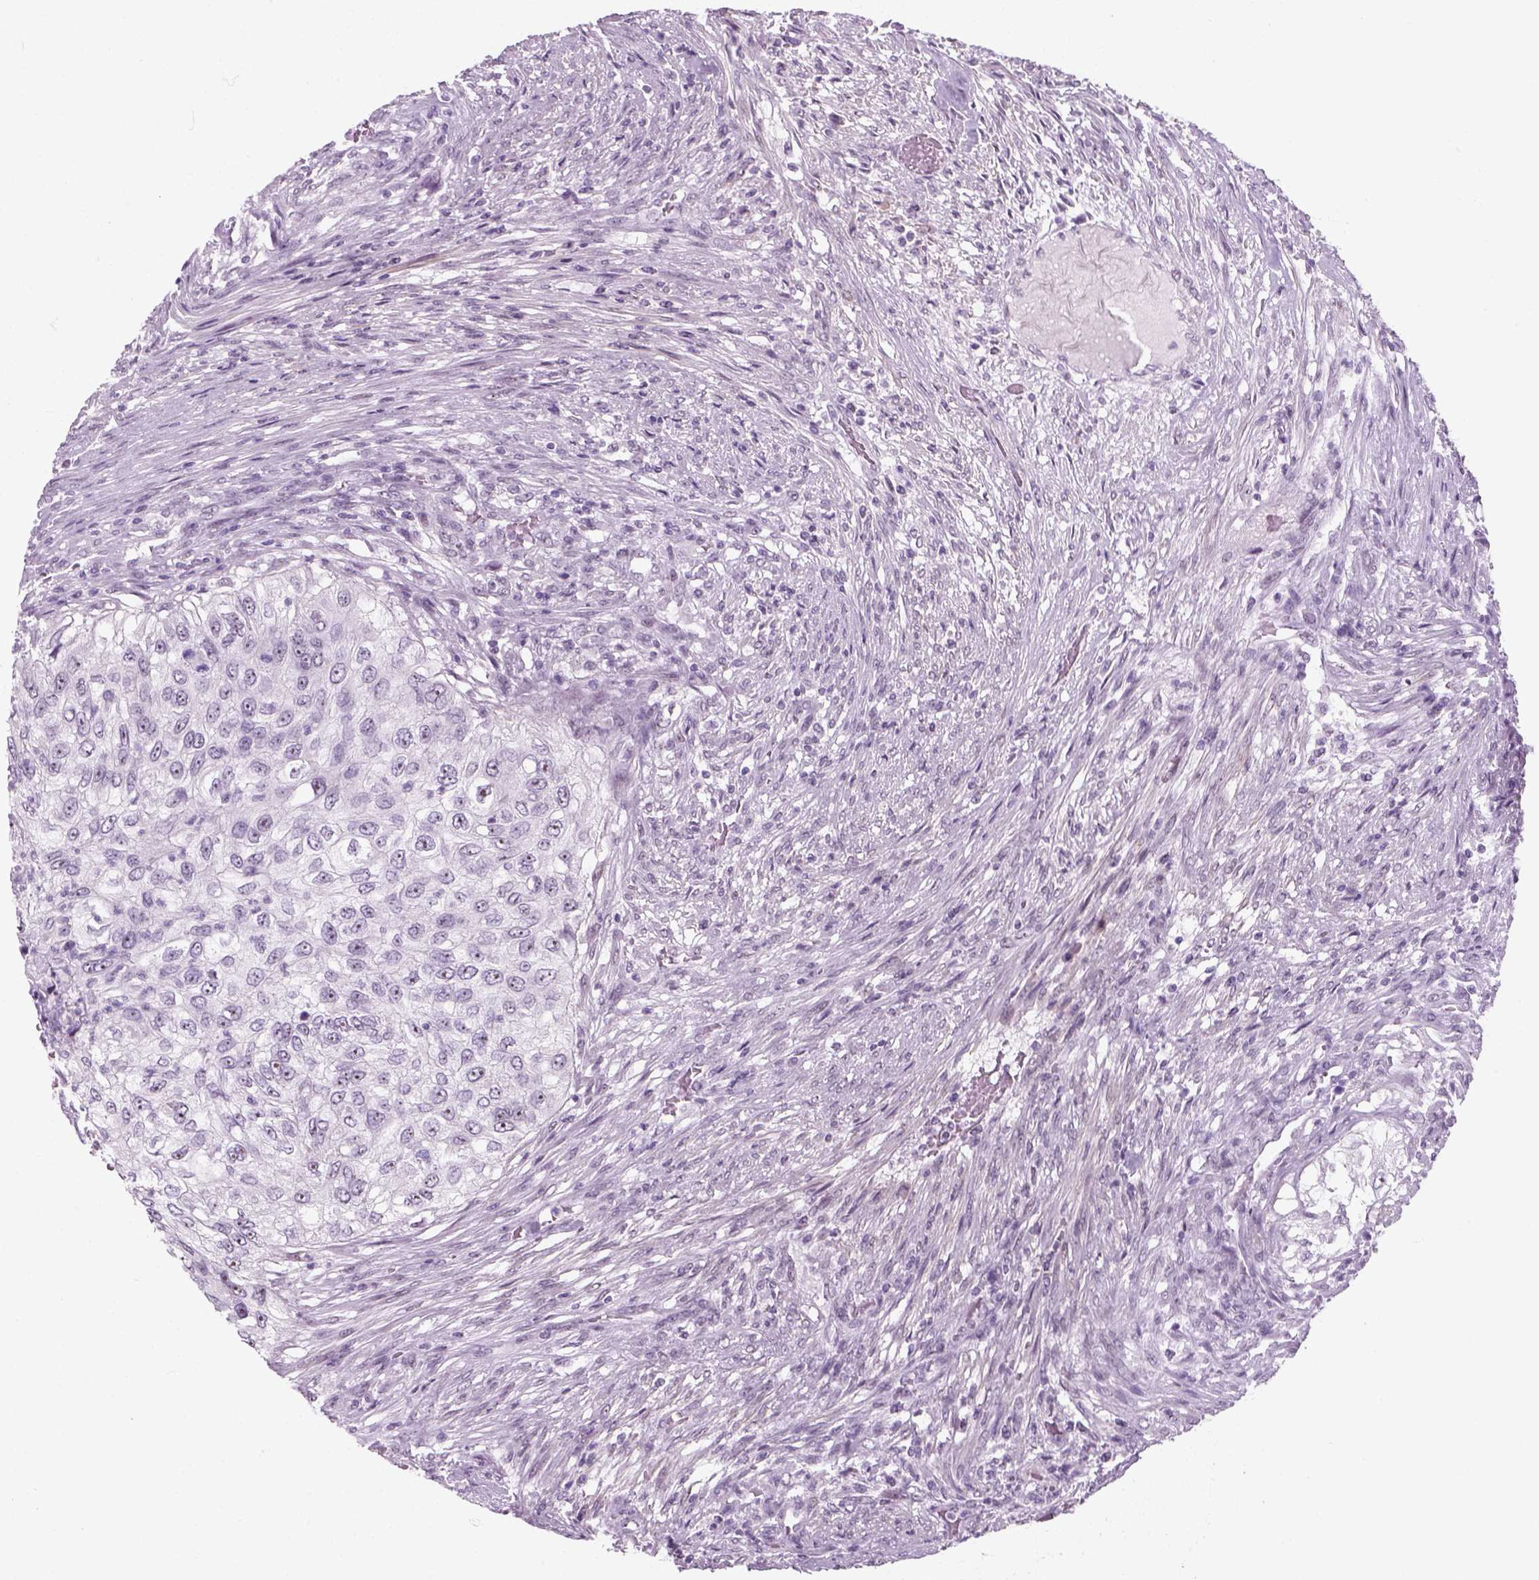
{"staining": {"intensity": "negative", "quantity": "none", "location": "none"}, "tissue": "urothelial cancer", "cell_type": "Tumor cells", "image_type": "cancer", "snomed": [{"axis": "morphology", "description": "Urothelial carcinoma, High grade"}, {"axis": "topography", "description": "Urinary bladder"}], "caption": "Tumor cells show no significant protein expression in urothelial cancer.", "gene": "ZNF865", "patient": {"sex": "female", "age": 60}}